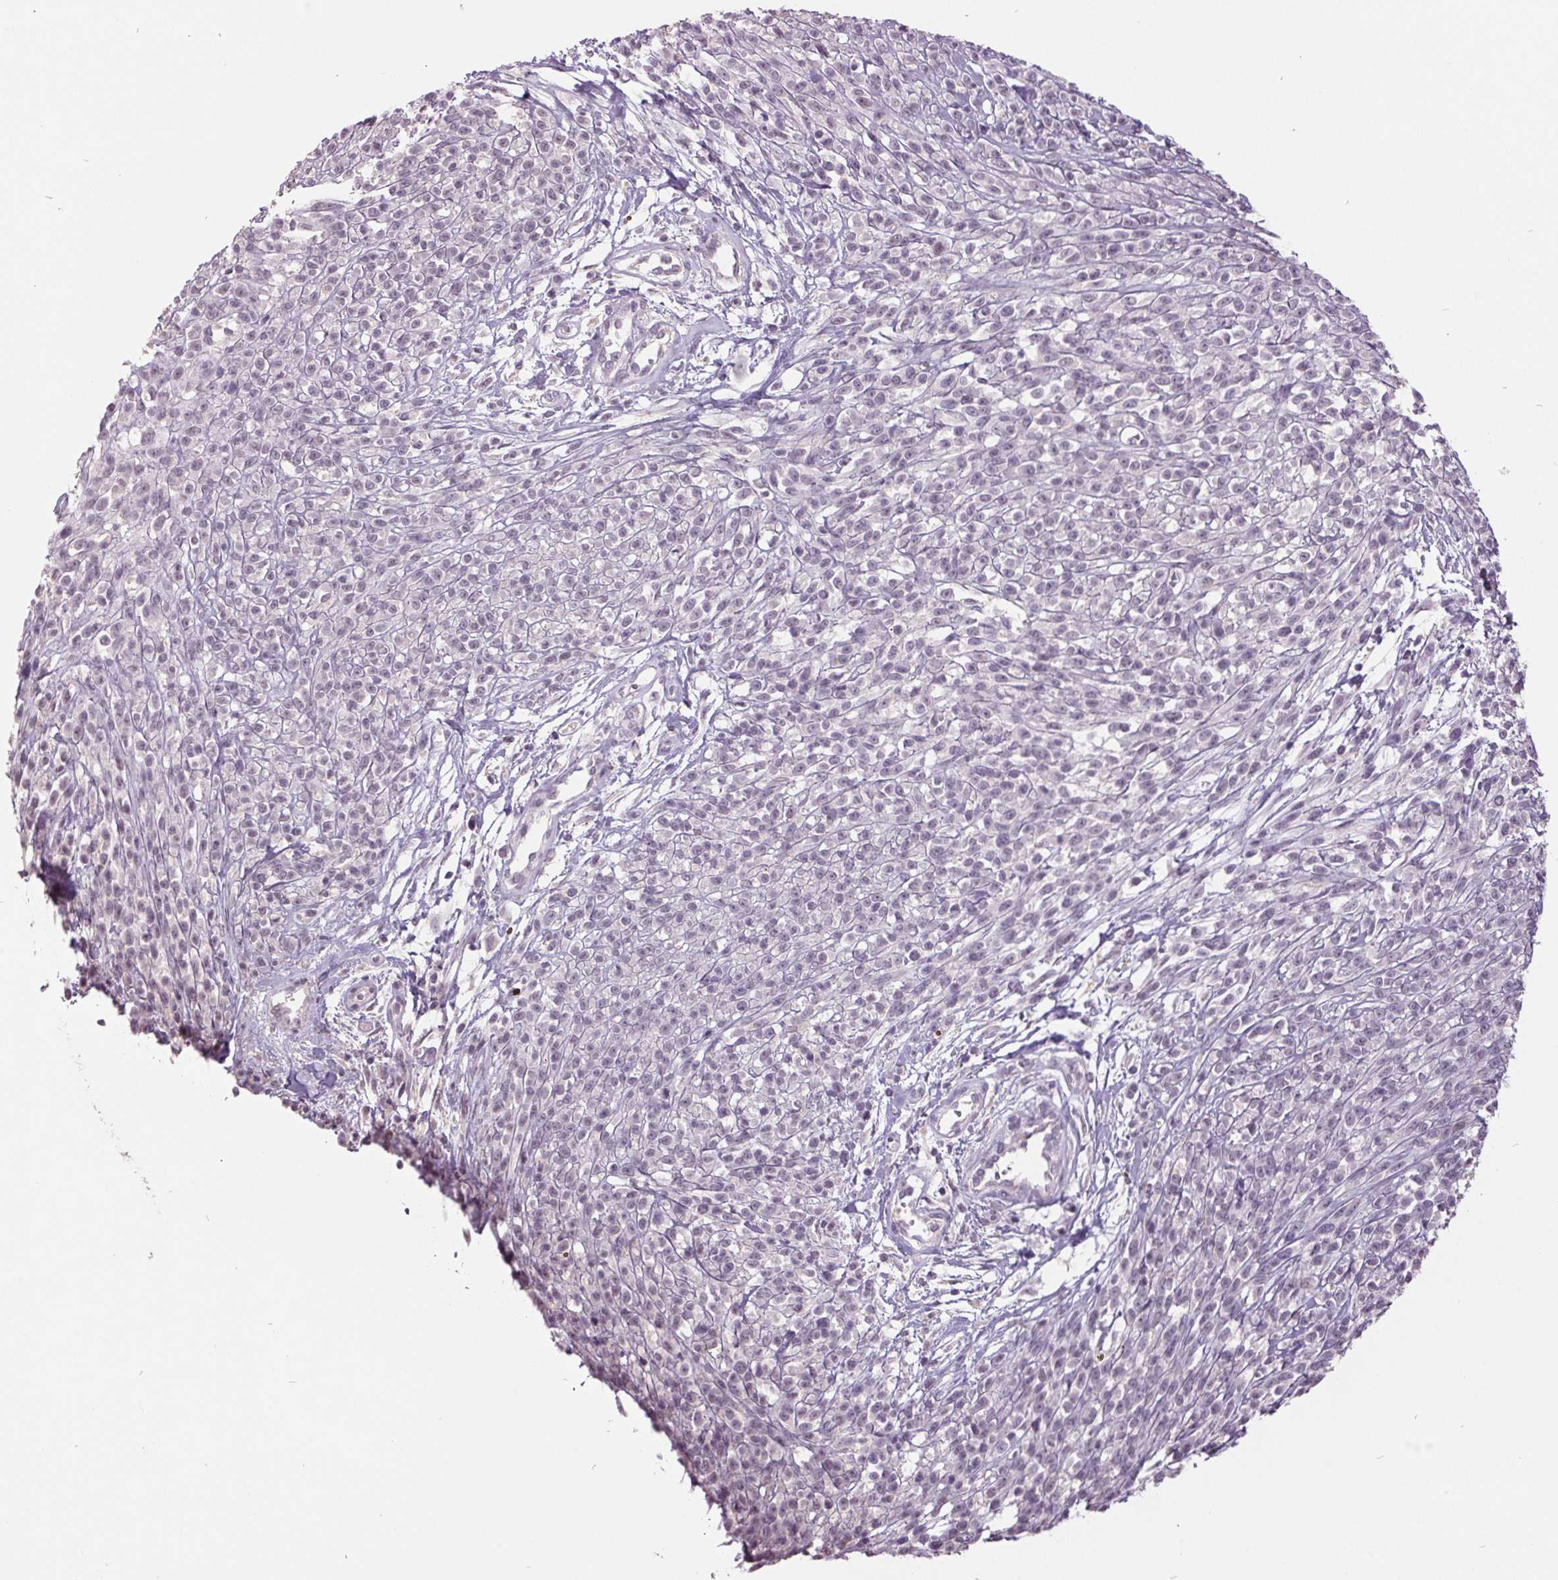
{"staining": {"intensity": "negative", "quantity": "none", "location": "none"}, "tissue": "melanoma", "cell_type": "Tumor cells", "image_type": "cancer", "snomed": [{"axis": "morphology", "description": "Malignant melanoma, NOS"}, {"axis": "topography", "description": "Skin"}, {"axis": "topography", "description": "Skin of trunk"}], "caption": "Tumor cells show no significant protein expression in melanoma.", "gene": "C2orf16", "patient": {"sex": "male", "age": 74}}